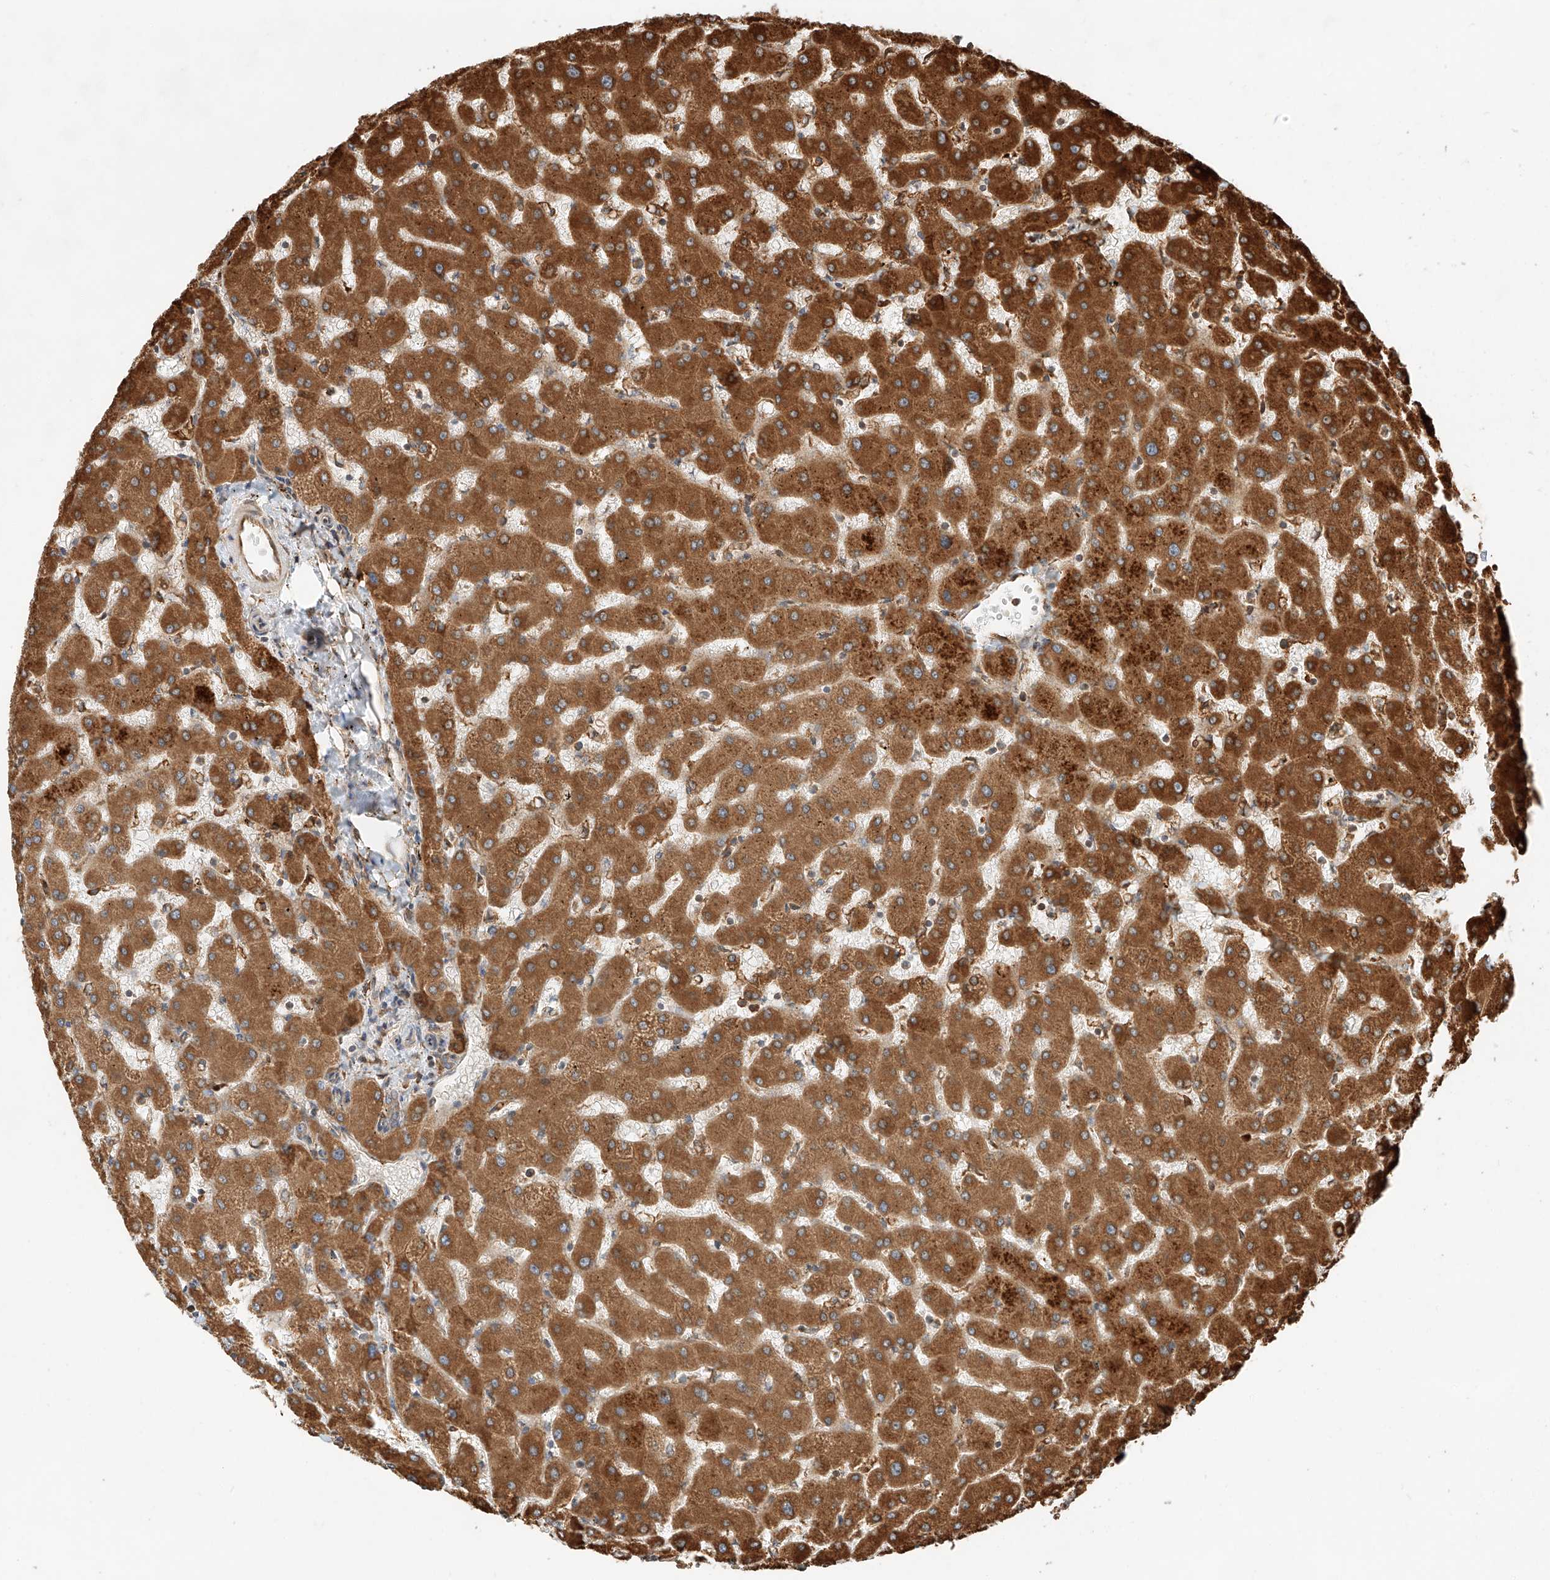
{"staining": {"intensity": "weak", "quantity": "25%-75%", "location": "cytoplasmic/membranous"}, "tissue": "liver", "cell_type": "Cholangiocytes", "image_type": "normal", "snomed": [{"axis": "morphology", "description": "Normal tissue, NOS"}, {"axis": "topography", "description": "Liver"}], "caption": "This is an image of immunohistochemistry staining of benign liver, which shows weak expression in the cytoplasmic/membranous of cholangiocytes.", "gene": "ZNF84", "patient": {"sex": "female", "age": 63}}